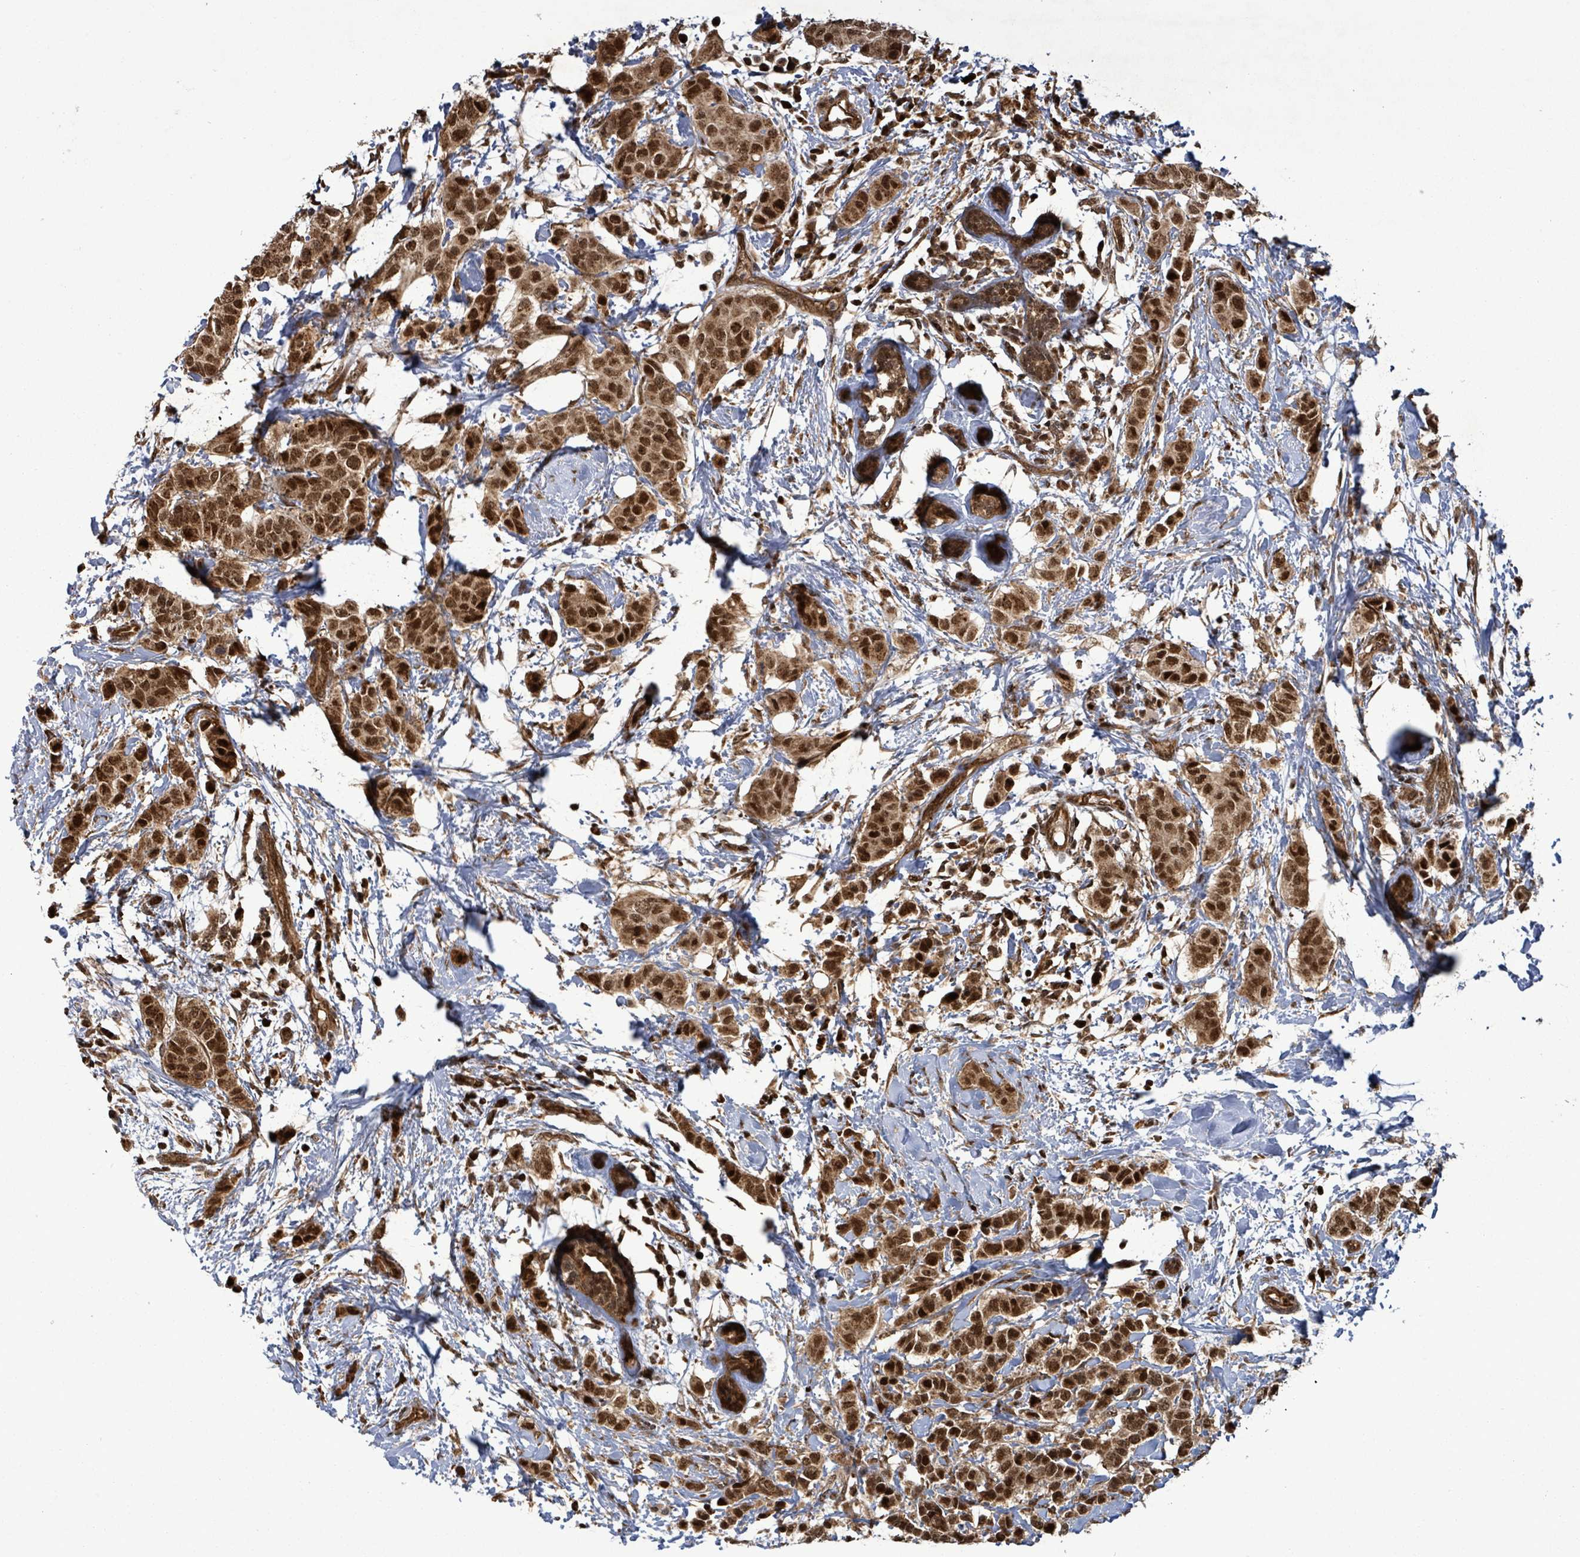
{"staining": {"intensity": "strong", "quantity": ">75%", "location": "cytoplasmic/membranous,nuclear"}, "tissue": "breast cancer", "cell_type": "Tumor cells", "image_type": "cancer", "snomed": [{"axis": "morphology", "description": "Duct carcinoma"}, {"axis": "topography", "description": "Breast"}], "caption": "A brown stain shows strong cytoplasmic/membranous and nuclear positivity of a protein in intraductal carcinoma (breast) tumor cells. Nuclei are stained in blue.", "gene": "PATZ1", "patient": {"sex": "female", "age": 40}}